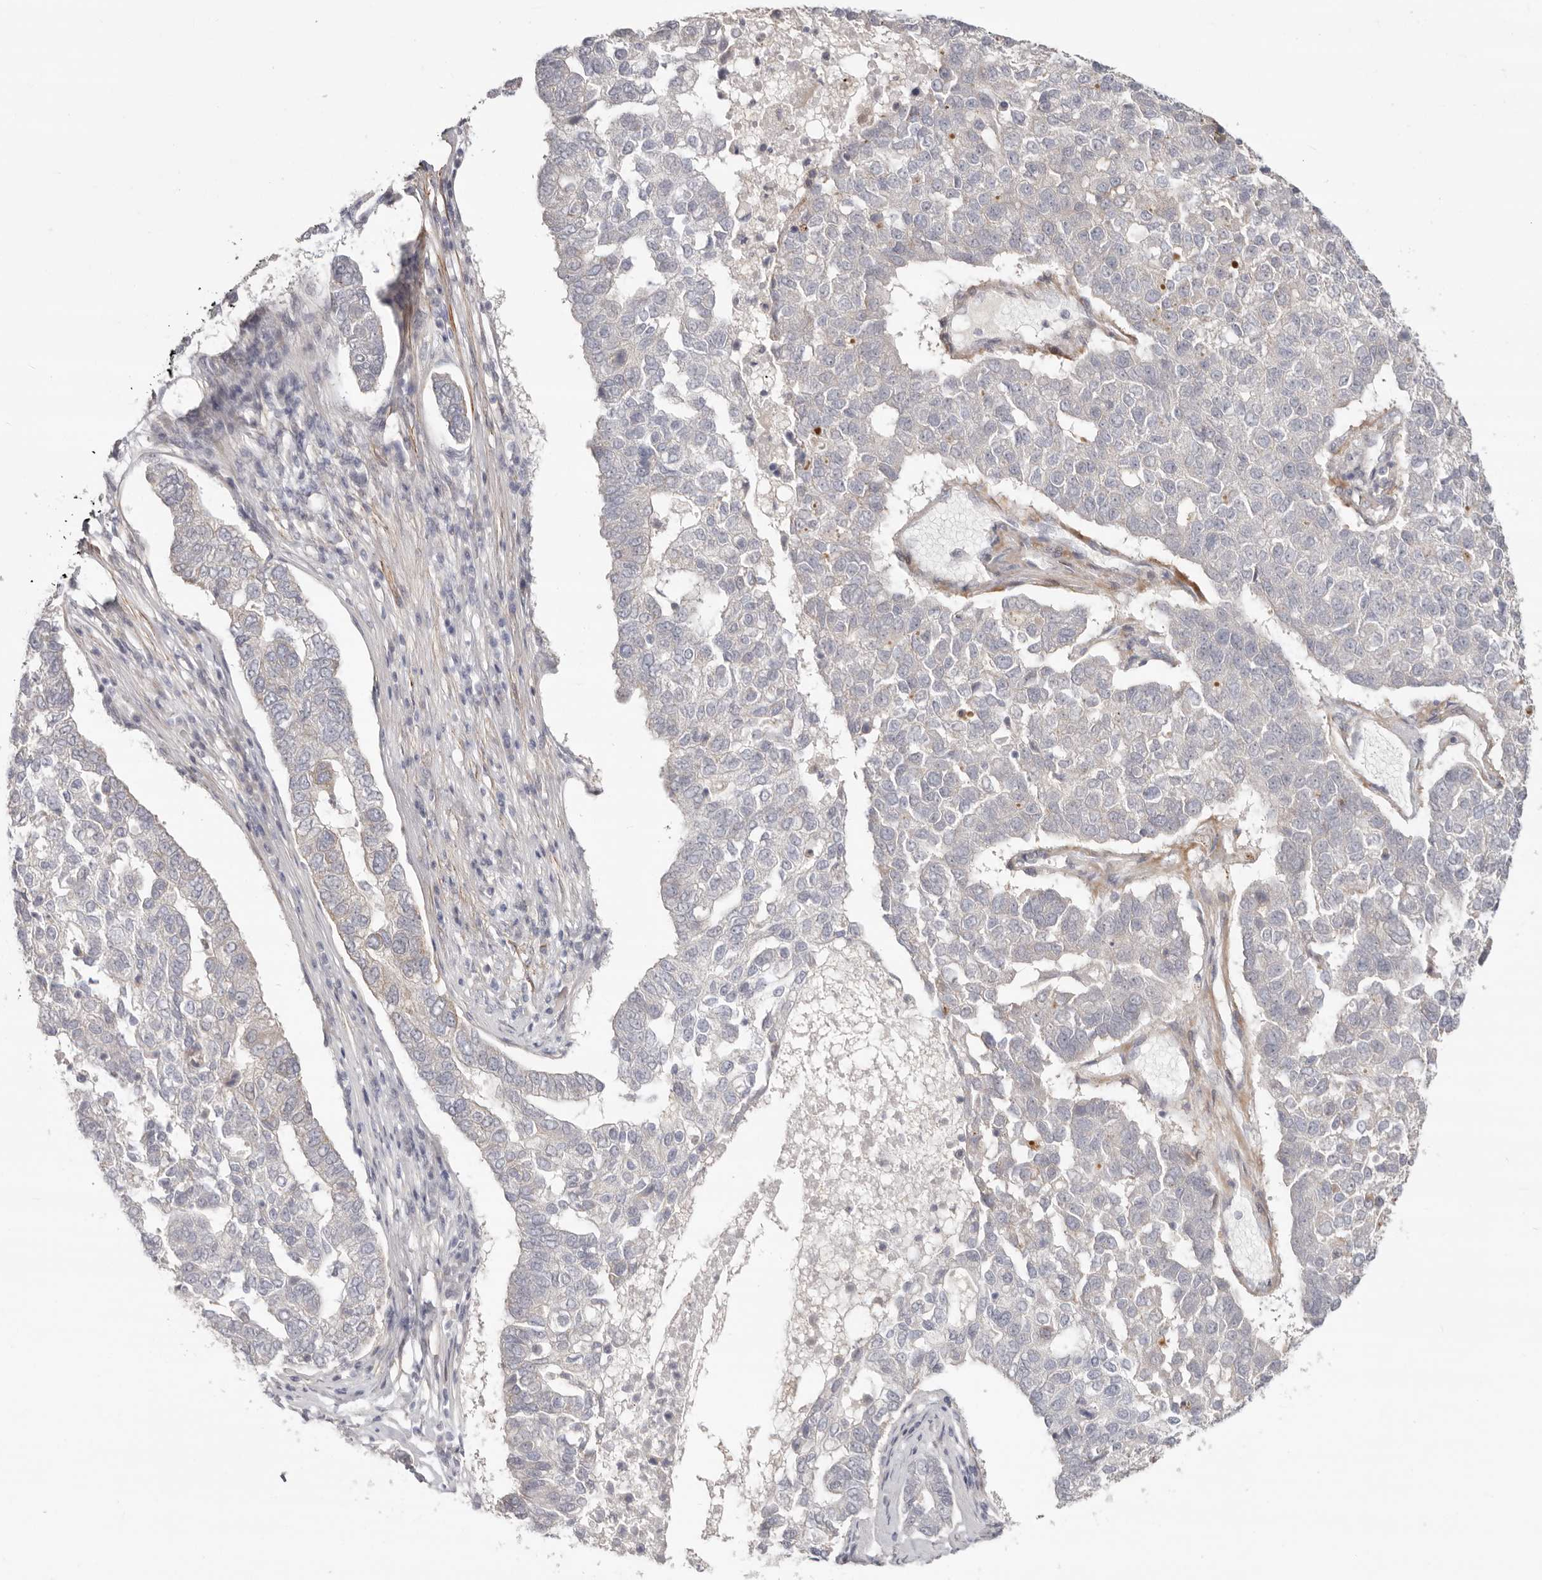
{"staining": {"intensity": "negative", "quantity": "none", "location": "none"}, "tissue": "pancreatic cancer", "cell_type": "Tumor cells", "image_type": "cancer", "snomed": [{"axis": "morphology", "description": "Adenocarcinoma, NOS"}, {"axis": "topography", "description": "Pancreas"}], "caption": "Photomicrograph shows no significant protein staining in tumor cells of pancreatic cancer (adenocarcinoma).", "gene": "SZT2", "patient": {"sex": "female", "age": 61}}